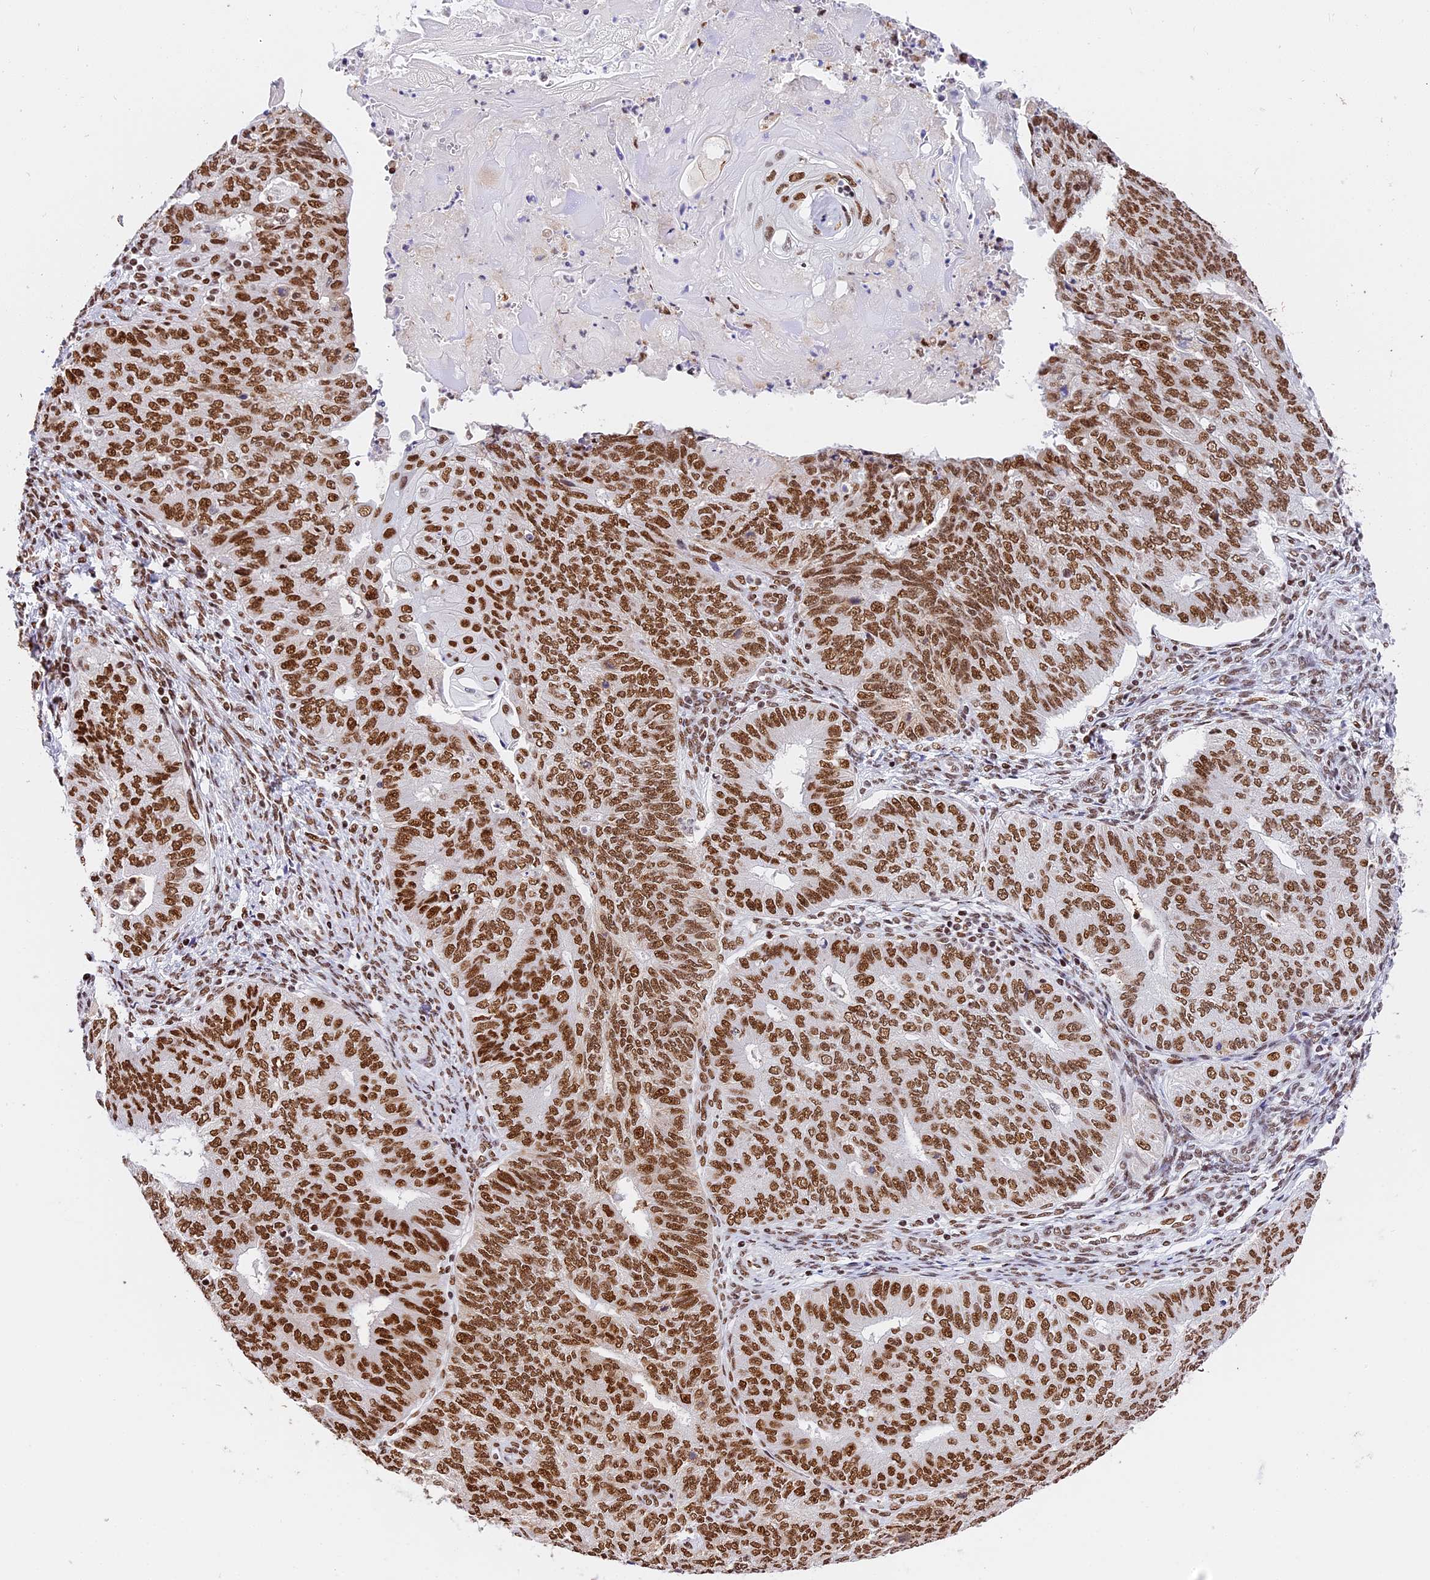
{"staining": {"intensity": "strong", "quantity": ">75%", "location": "nuclear"}, "tissue": "endometrial cancer", "cell_type": "Tumor cells", "image_type": "cancer", "snomed": [{"axis": "morphology", "description": "Adenocarcinoma, NOS"}, {"axis": "topography", "description": "Endometrium"}], "caption": "This histopathology image shows endometrial adenocarcinoma stained with immunohistochemistry to label a protein in brown. The nuclear of tumor cells show strong positivity for the protein. Nuclei are counter-stained blue.", "gene": "SBNO1", "patient": {"sex": "female", "age": 32}}